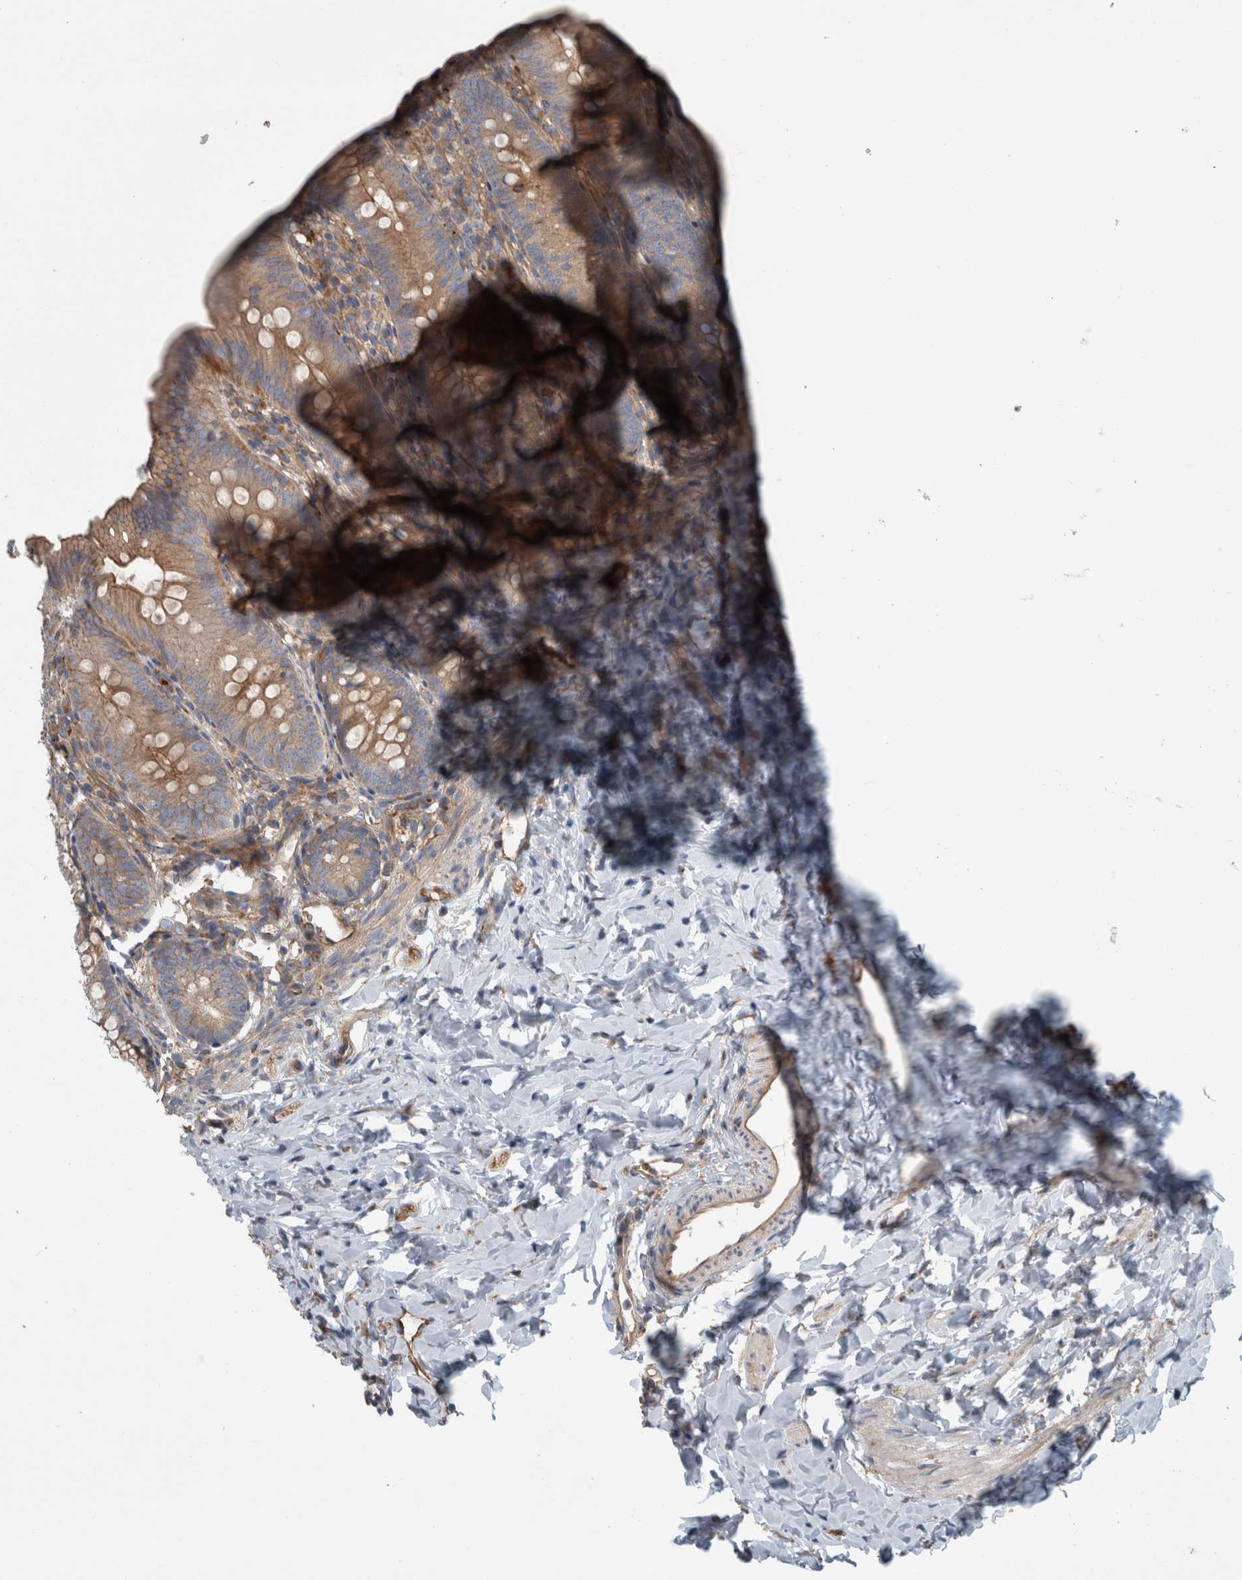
{"staining": {"intensity": "moderate", "quantity": ">75%", "location": "cytoplasmic/membranous"}, "tissue": "appendix", "cell_type": "Glandular cells", "image_type": "normal", "snomed": [{"axis": "morphology", "description": "Normal tissue, NOS"}, {"axis": "topography", "description": "Appendix"}], "caption": "Protein positivity by IHC displays moderate cytoplasmic/membranous expression in about >75% of glandular cells in benign appendix.", "gene": "GLT8D2", "patient": {"sex": "male", "age": 1}}